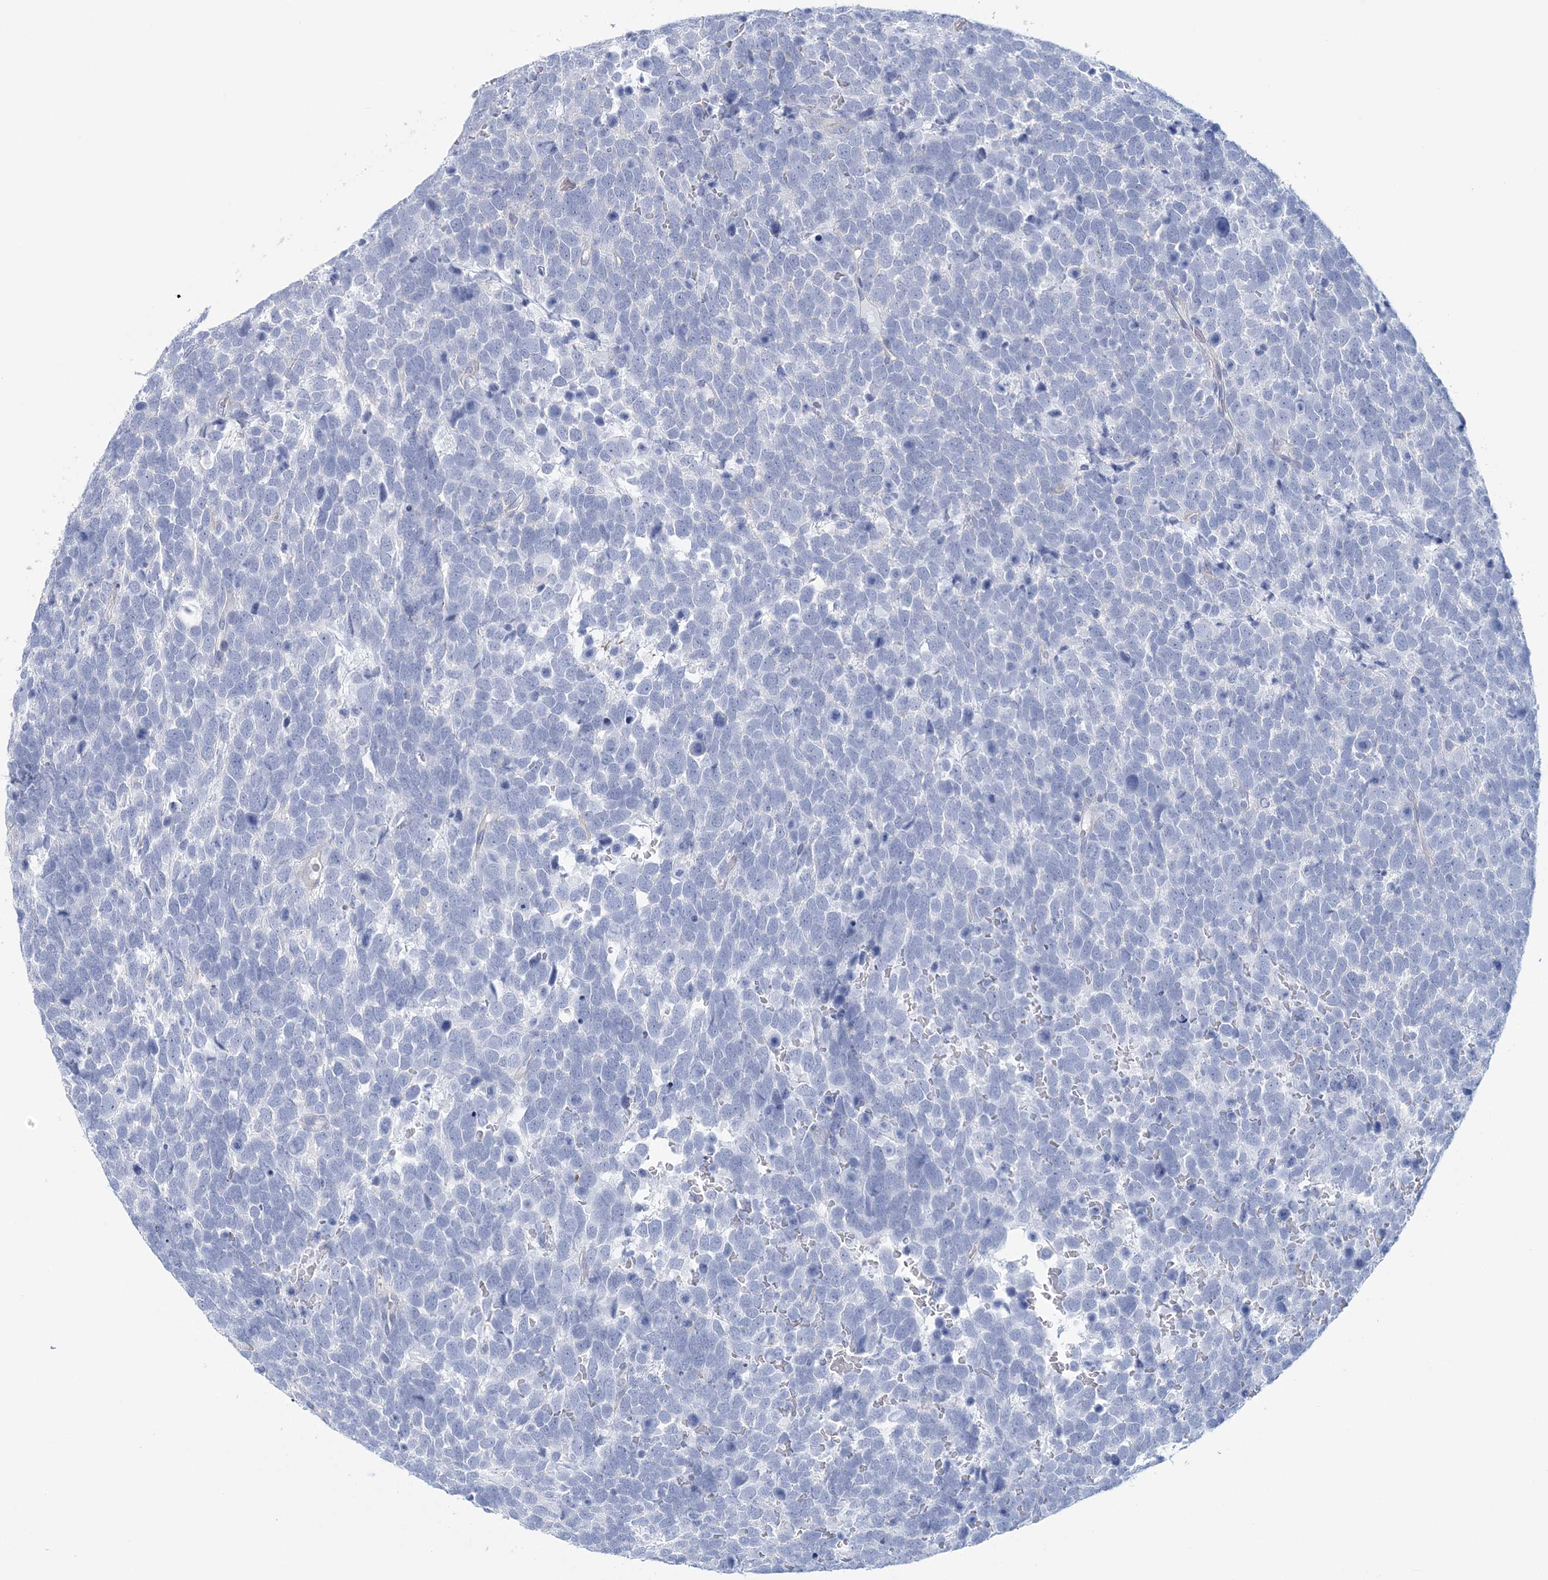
{"staining": {"intensity": "negative", "quantity": "none", "location": "none"}, "tissue": "urothelial cancer", "cell_type": "Tumor cells", "image_type": "cancer", "snomed": [{"axis": "morphology", "description": "Urothelial carcinoma, High grade"}, {"axis": "topography", "description": "Urinary bladder"}], "caption": "This is an IHC photomicrograph of human high-grade urothelial carcinoma. There is no expression in tumor cells.", "gene": "C11orf21", "patient": {"sex": "female", "age": 82}}